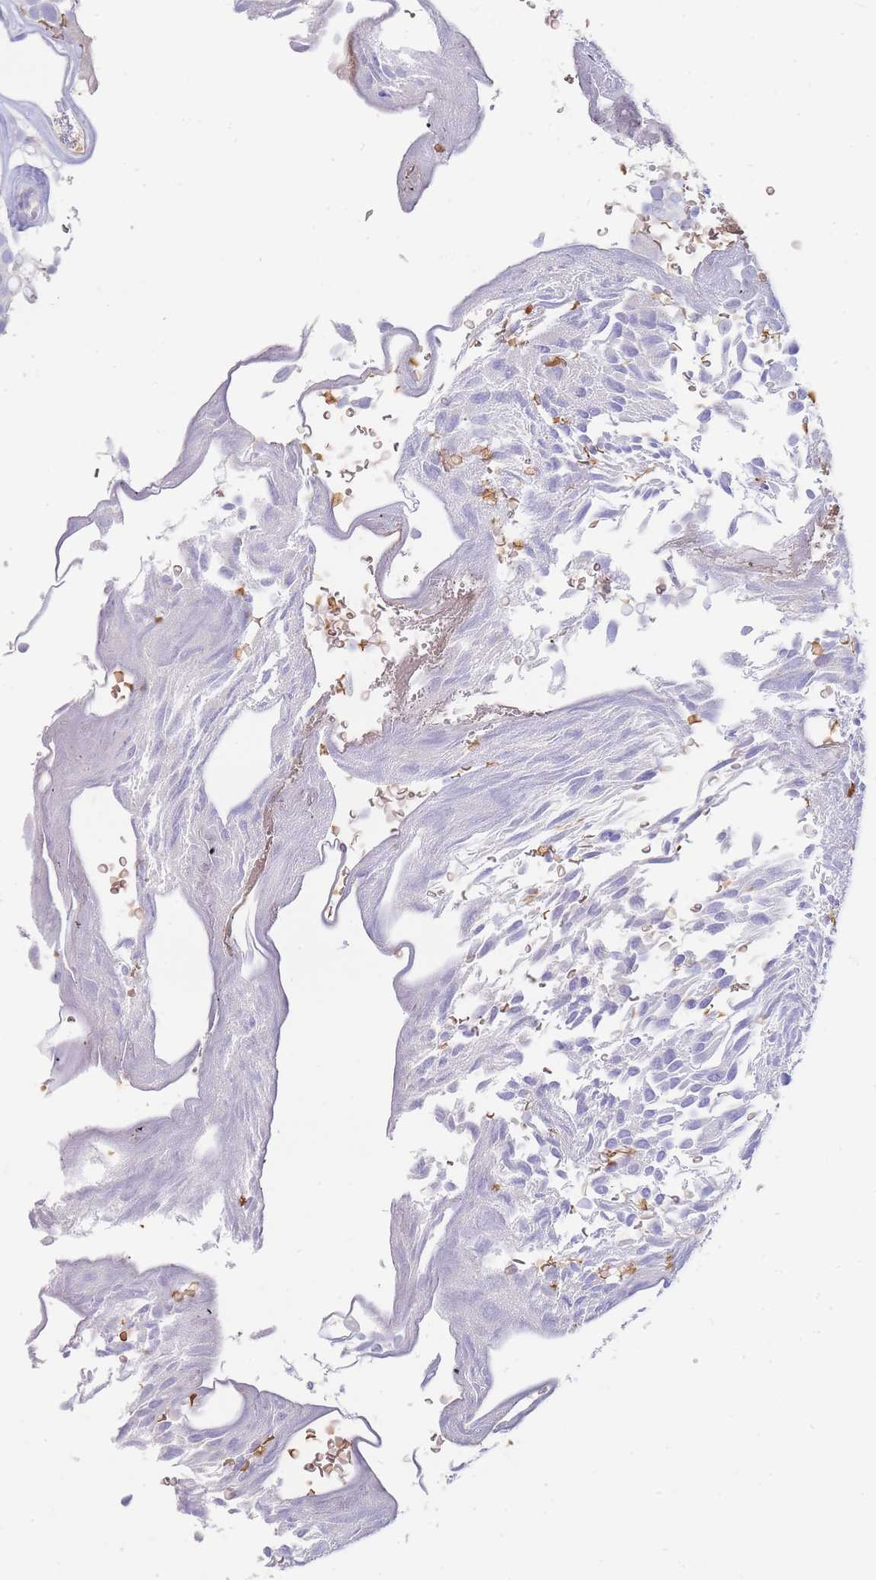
{"staining": {"intensity": "negative", "quantity": "none", "location": "none"}, "tissue": "urothelial cancer", "cell_type": "Tumor cells", "image_type": "cancer", "snomed": [{"axis": "morphology", "description": "Urothelial carcinoma, Low grade"}, {"axis": "topography", "description": "Urinary bladder"}], "caption": "Immunohistochemical staining of human urothelial cancer demonstrates no significant positivity in tumor cells.", "gene": "HBG2", "patient": {"sex": "male", "age": 78}}